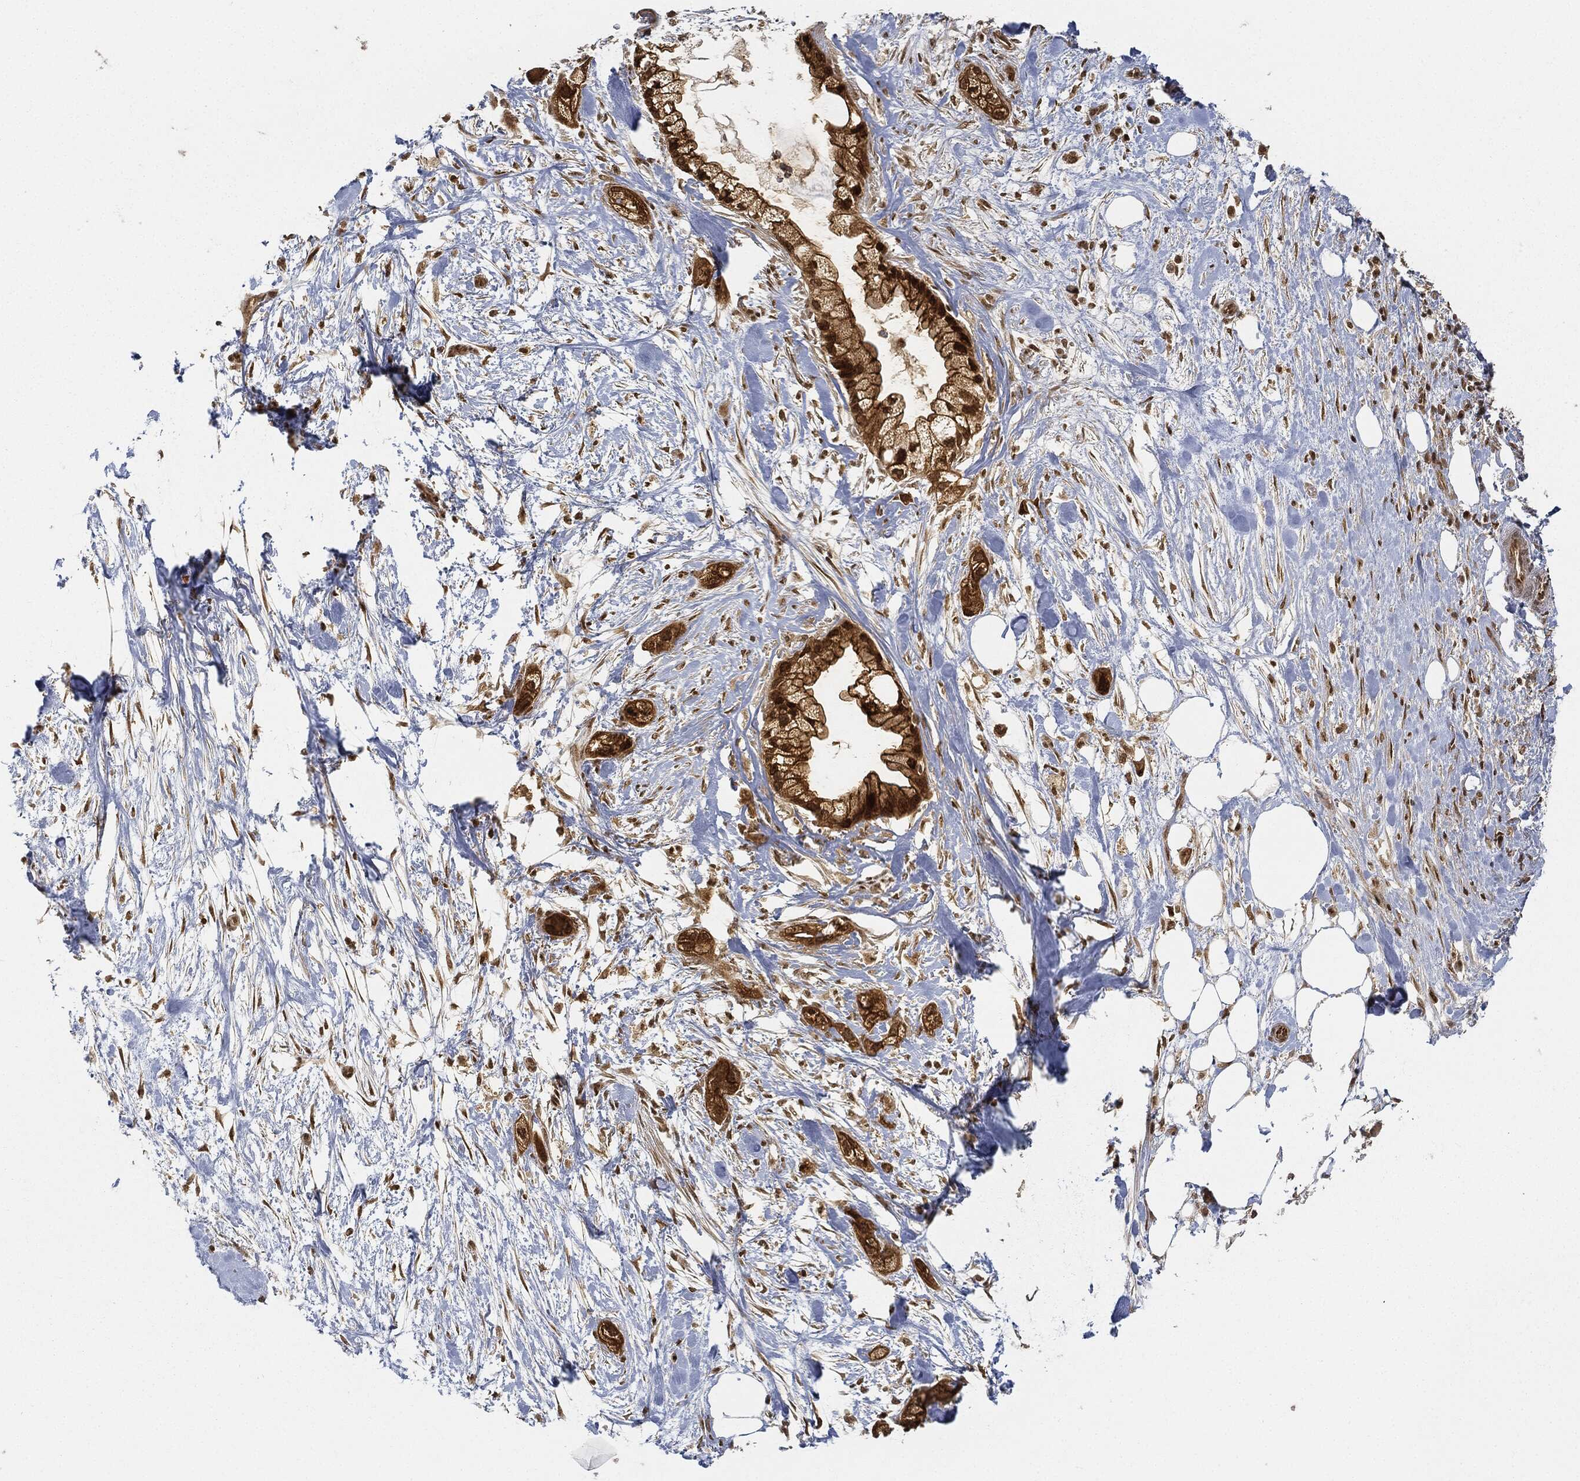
{"staining": {"intensity": "strong", "quantity": "25%-75%", "location": "nuclear"}, "tissue": "pancreatic cancer", "cell_type": "Tumor cells", "image_type": "cancer", "snomed": [{"axis": "morphology", "description": "Adenocarcinoma, NOS"}, {"axis": "topography", "description": "Pancreas"}], "caption": "Strong nuclear expression for a protein is present in about 25%-75% of tumor cells of adenocarcinoma (pancreatic) using immunohistochemistry.", "gene": "CIB1", "patient": {"sex": "male", "age": 44}}